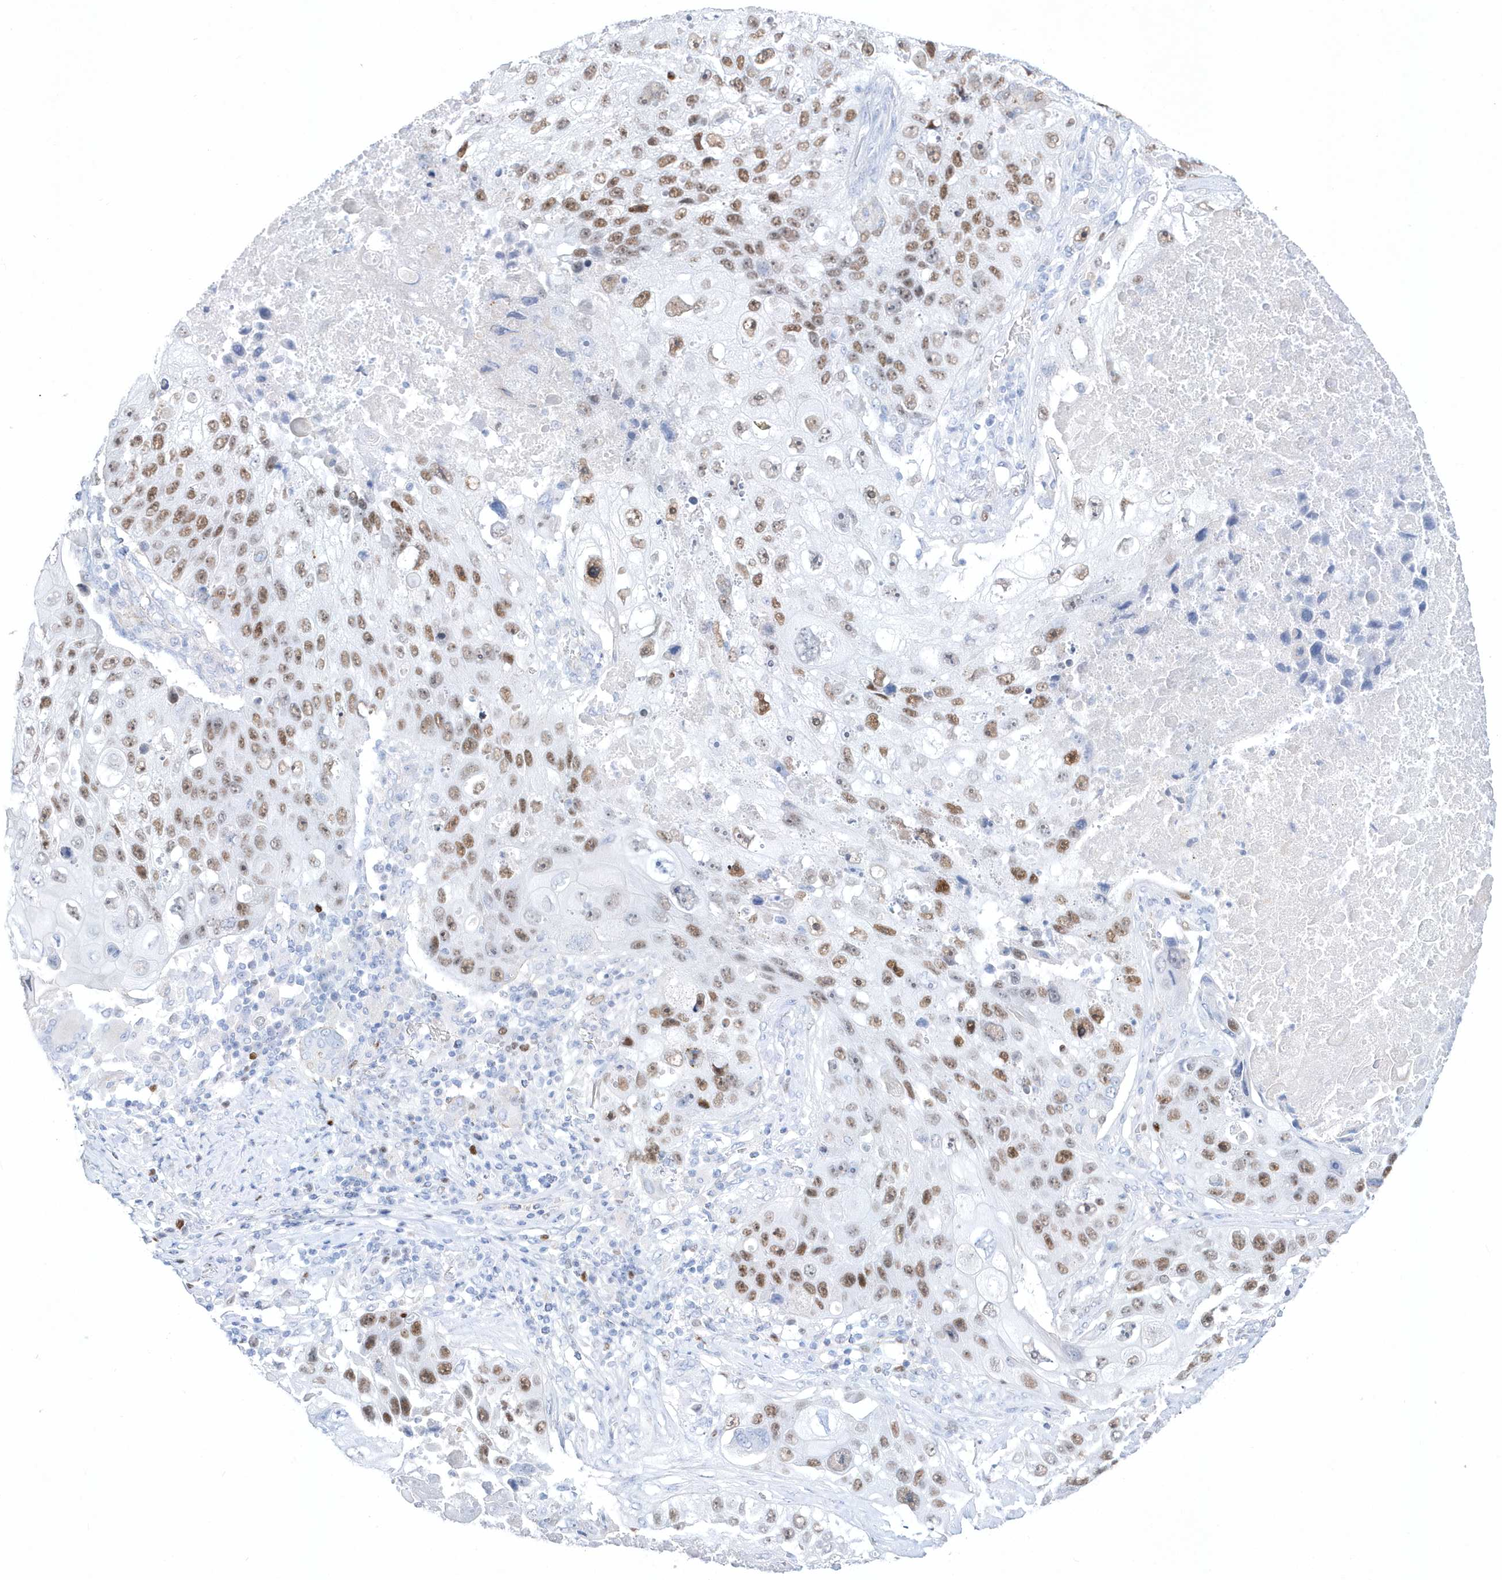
{"staining": {"intensity": "moderate", "quantity": ">75%", "location": "nuclear"}, "tissue": "lung cancer", "cell_type": "Tumor cells", "image_type": "cancer", "snomed": [{"axis": "morphology", "description": "Squamous cell carcinoma, NOS"}, {"axis": "topography", "description": "Lung"}], "caption": "Human lung cancer stained with a protein marker demonstrates moderate staining in tumor cells.", "gene": "TMCO6", "patient": {"sex": "male", "age": 61}}